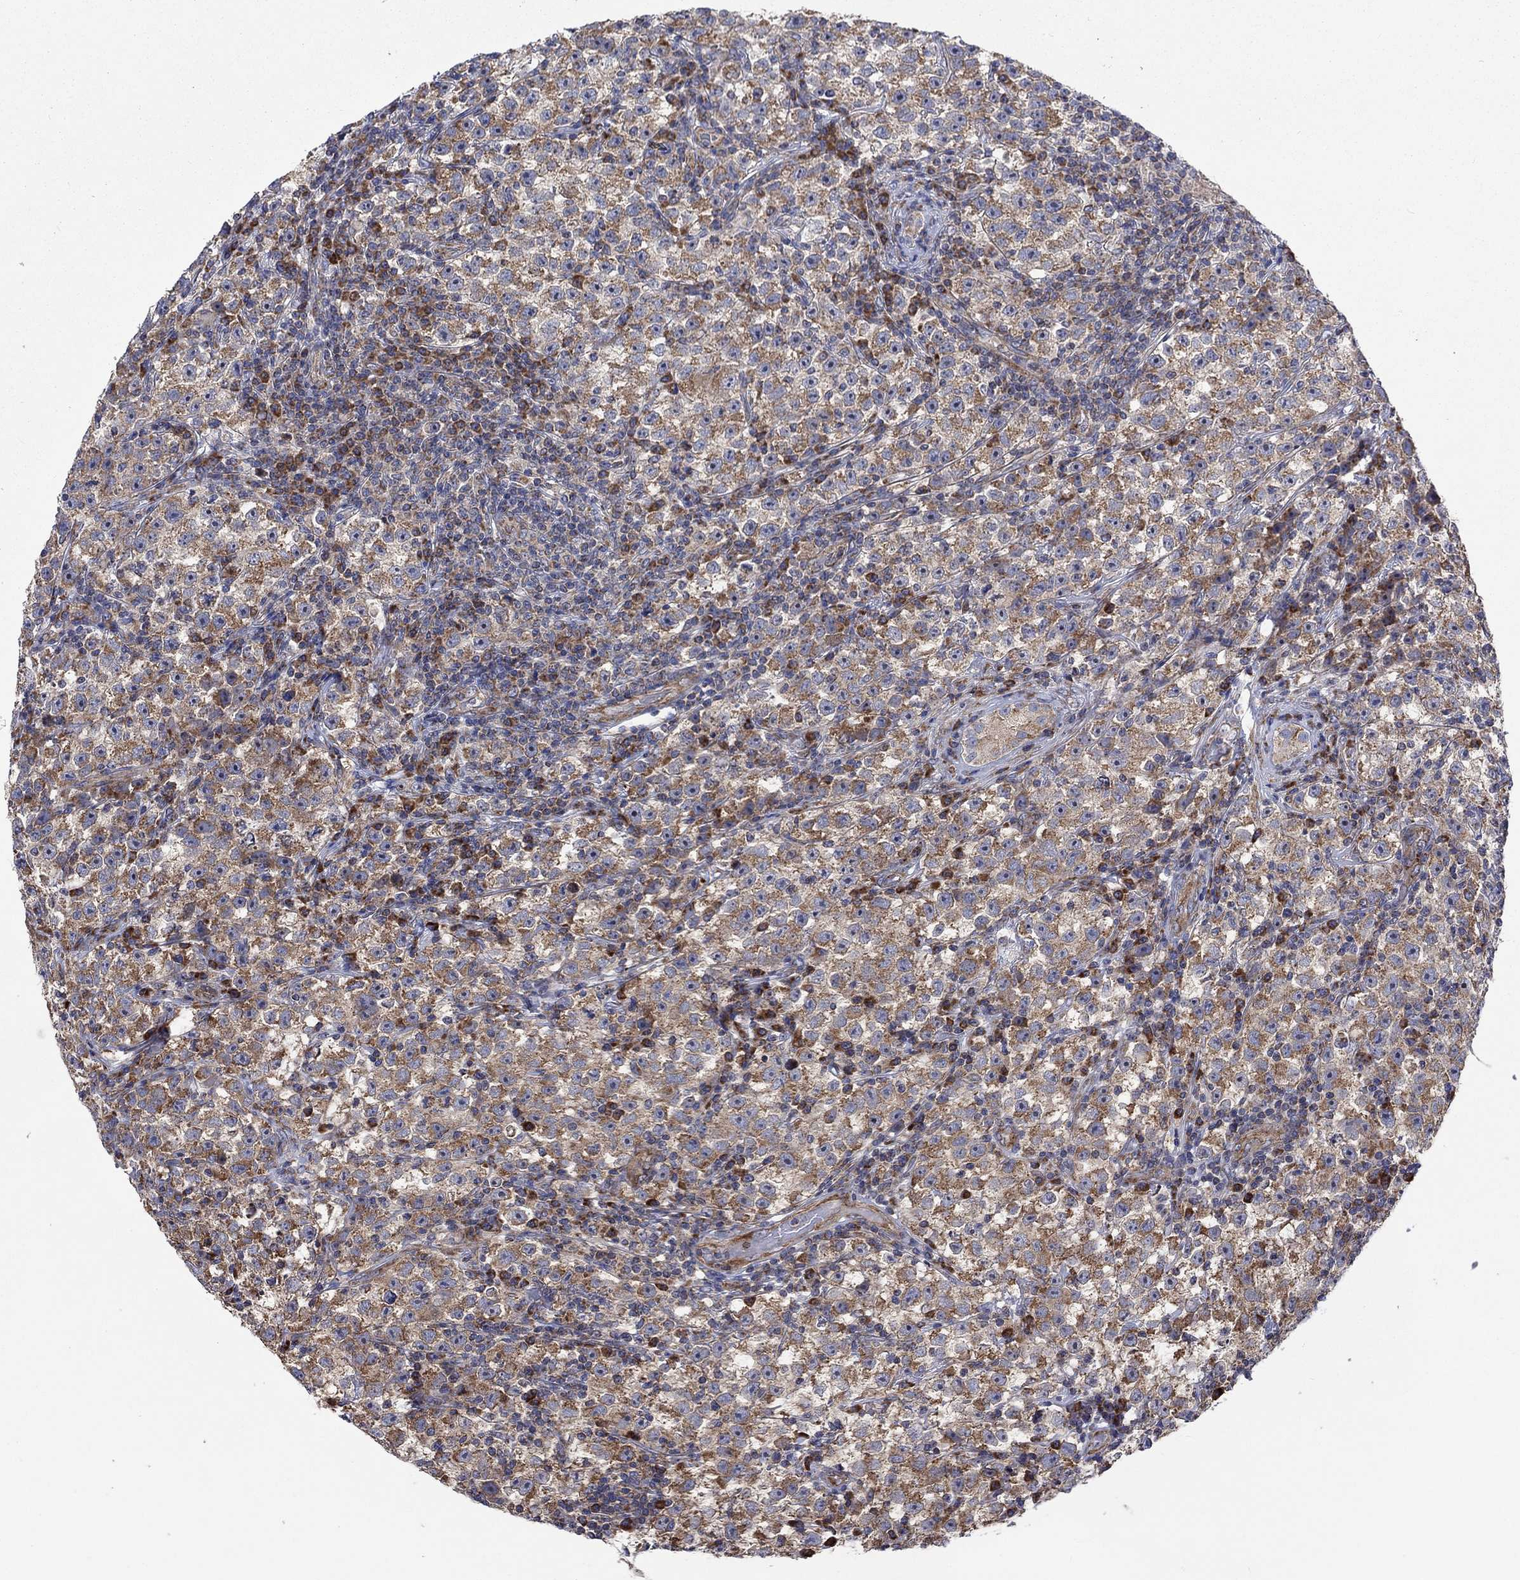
{"staining": {"intensity": "moderate", "quantity": "25%-75%", "location": "cytoplasmic/membranous"}, "tissue": "testis cancer", "cell_type": "Tumor cells", "image_type": "cancer", "snomed": [{"axis": "morphology", "description": "Seminoma, NOS"}, {"axis": "topography", "description": "Testis"}], "caption": "Immunohistochemical staining of testis cancer (seminoma) shows moderate cytoplasmic/membranous protein staining in approximately 25%-75% of tumor cells.", "gene": "RPLP0", "patient": {"sex": "male", "age": 22}}